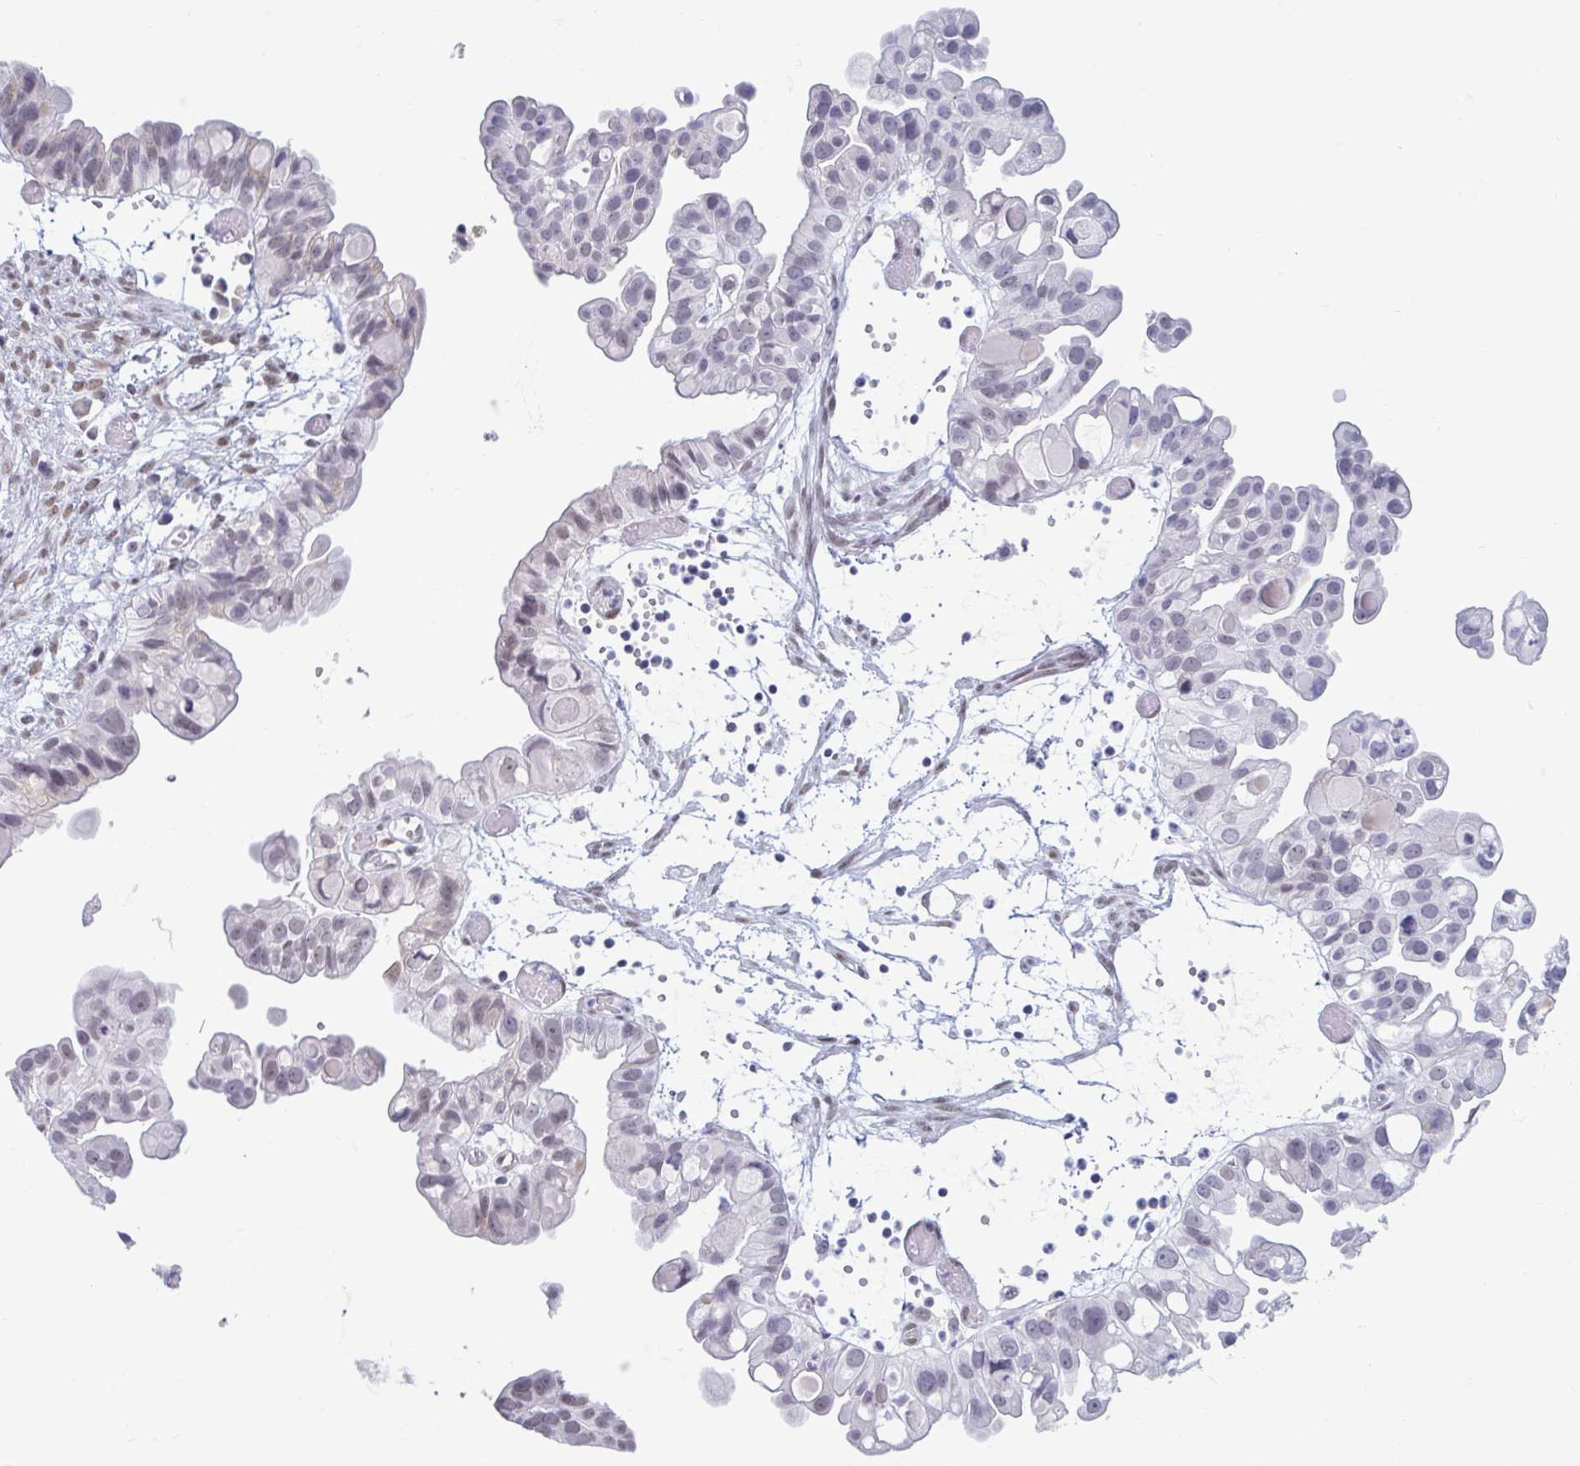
{"staining": {"intensity": "negative", "quantity": "none", "location": "none"}, "tissue": "ovarian cancer", "cell_type": "Tumor cells", "image_type": "cancer", "snomed": [{"axis": "morphology", "description": "Cystadenocarcinoma, serous, NOS"}, {"axis": "topography", "description": "Ovary"}], "caption": "The histopathology image reveals no significant staining in tumor cells of serous cystadenocarcinoma (ovarian).", "gene": "MSMB", "patient": {"sex": "female", "age": 56}}